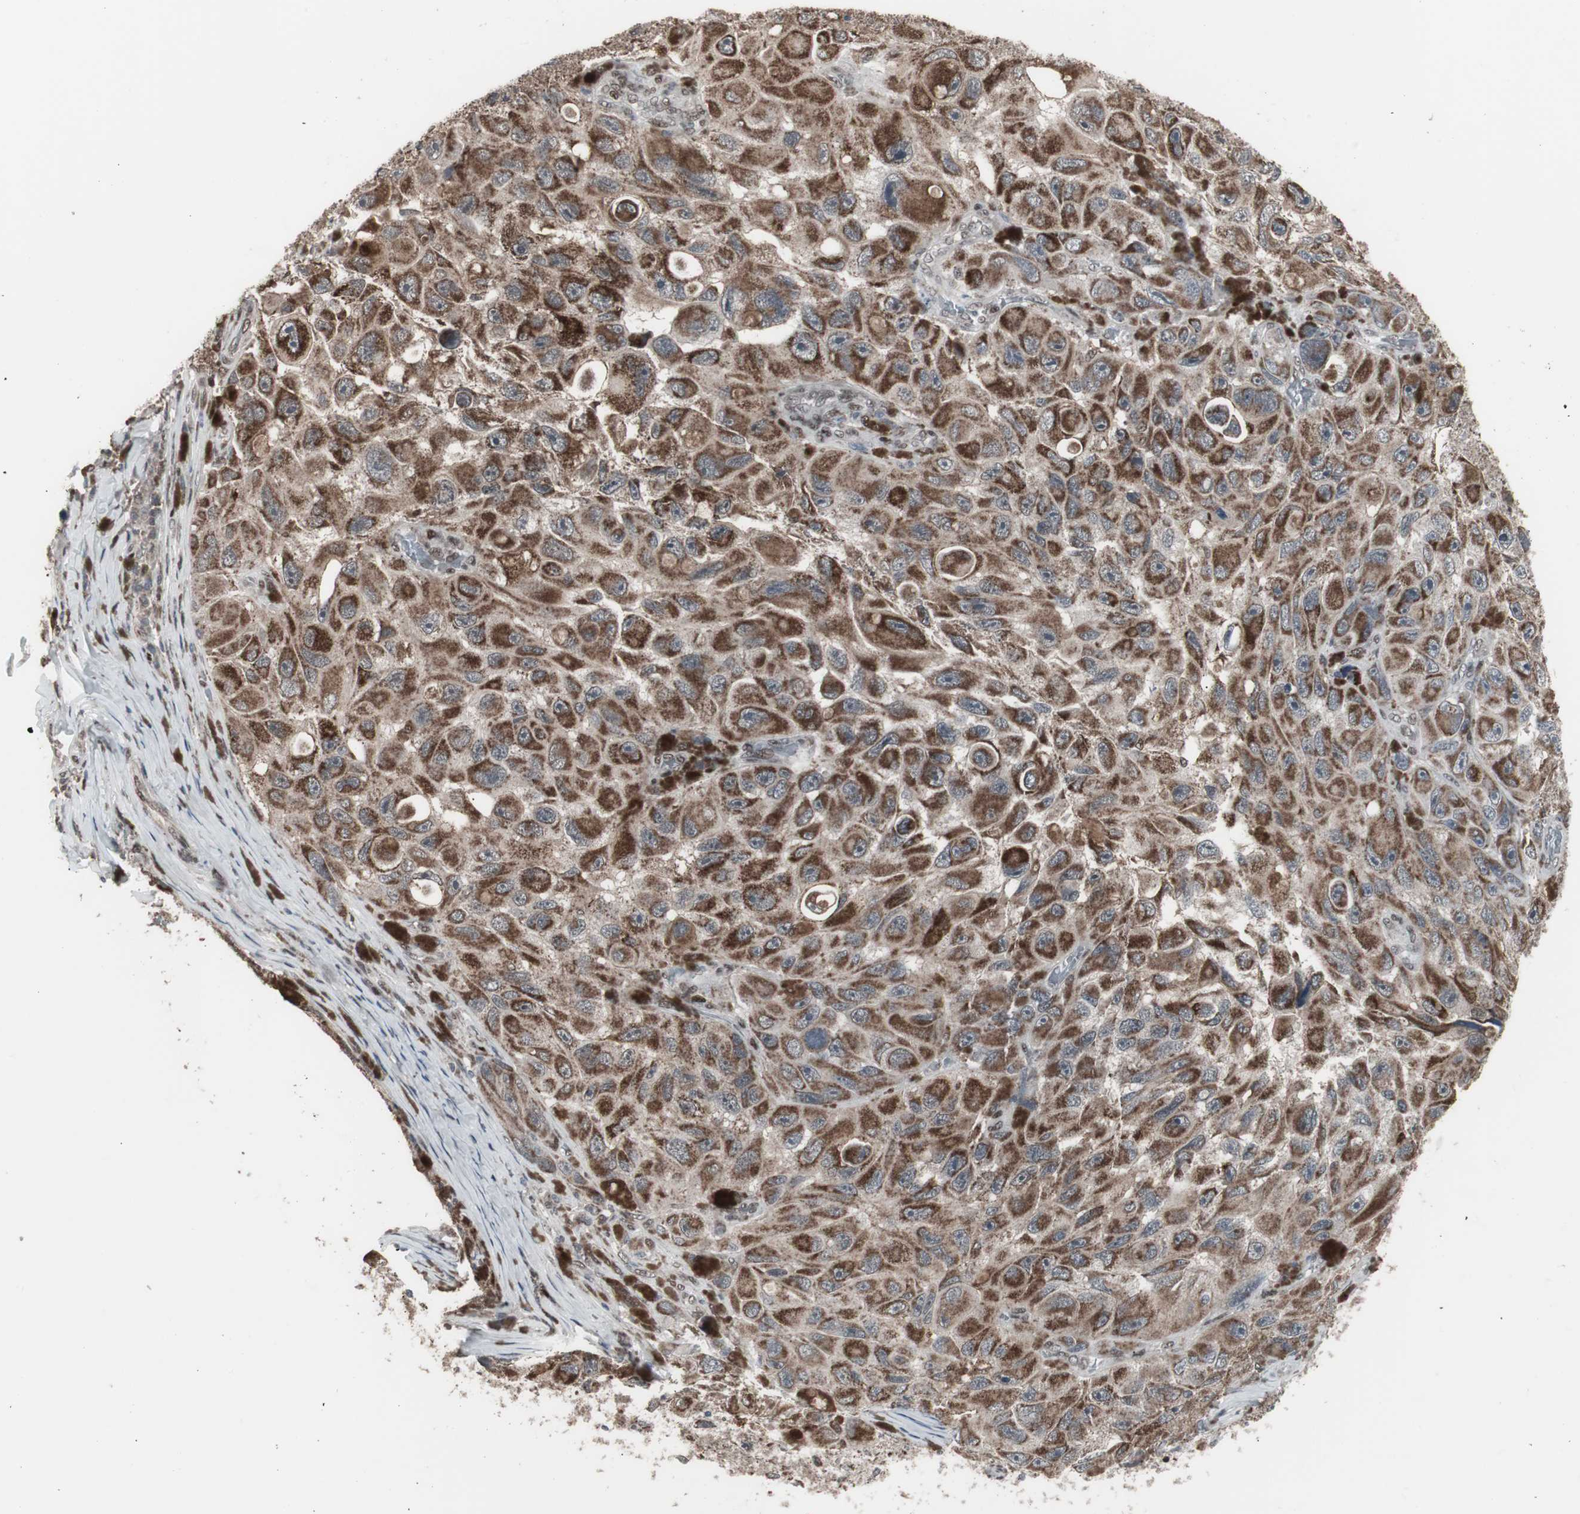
{"staining": {"intensity": "strong", "quantity": ">75%", "location": "cytoplasmic/membranous"}, "tissue": "melanoma", "cell_type": "Tumor cells", "image_type": "cancer", "snomed": [{"axis": "morphology", "description": "Malignant melanoma, NOS"}, {"axis": "topography", "description": "Skin"}], "caption": "Malignant melanoma stained with a brown dye reveals strong cytoplasmic/membranous positive expression in about >75% of tumor cells.", "gene": "RXRA", "patient": {"sex": "female", "age": 73}}